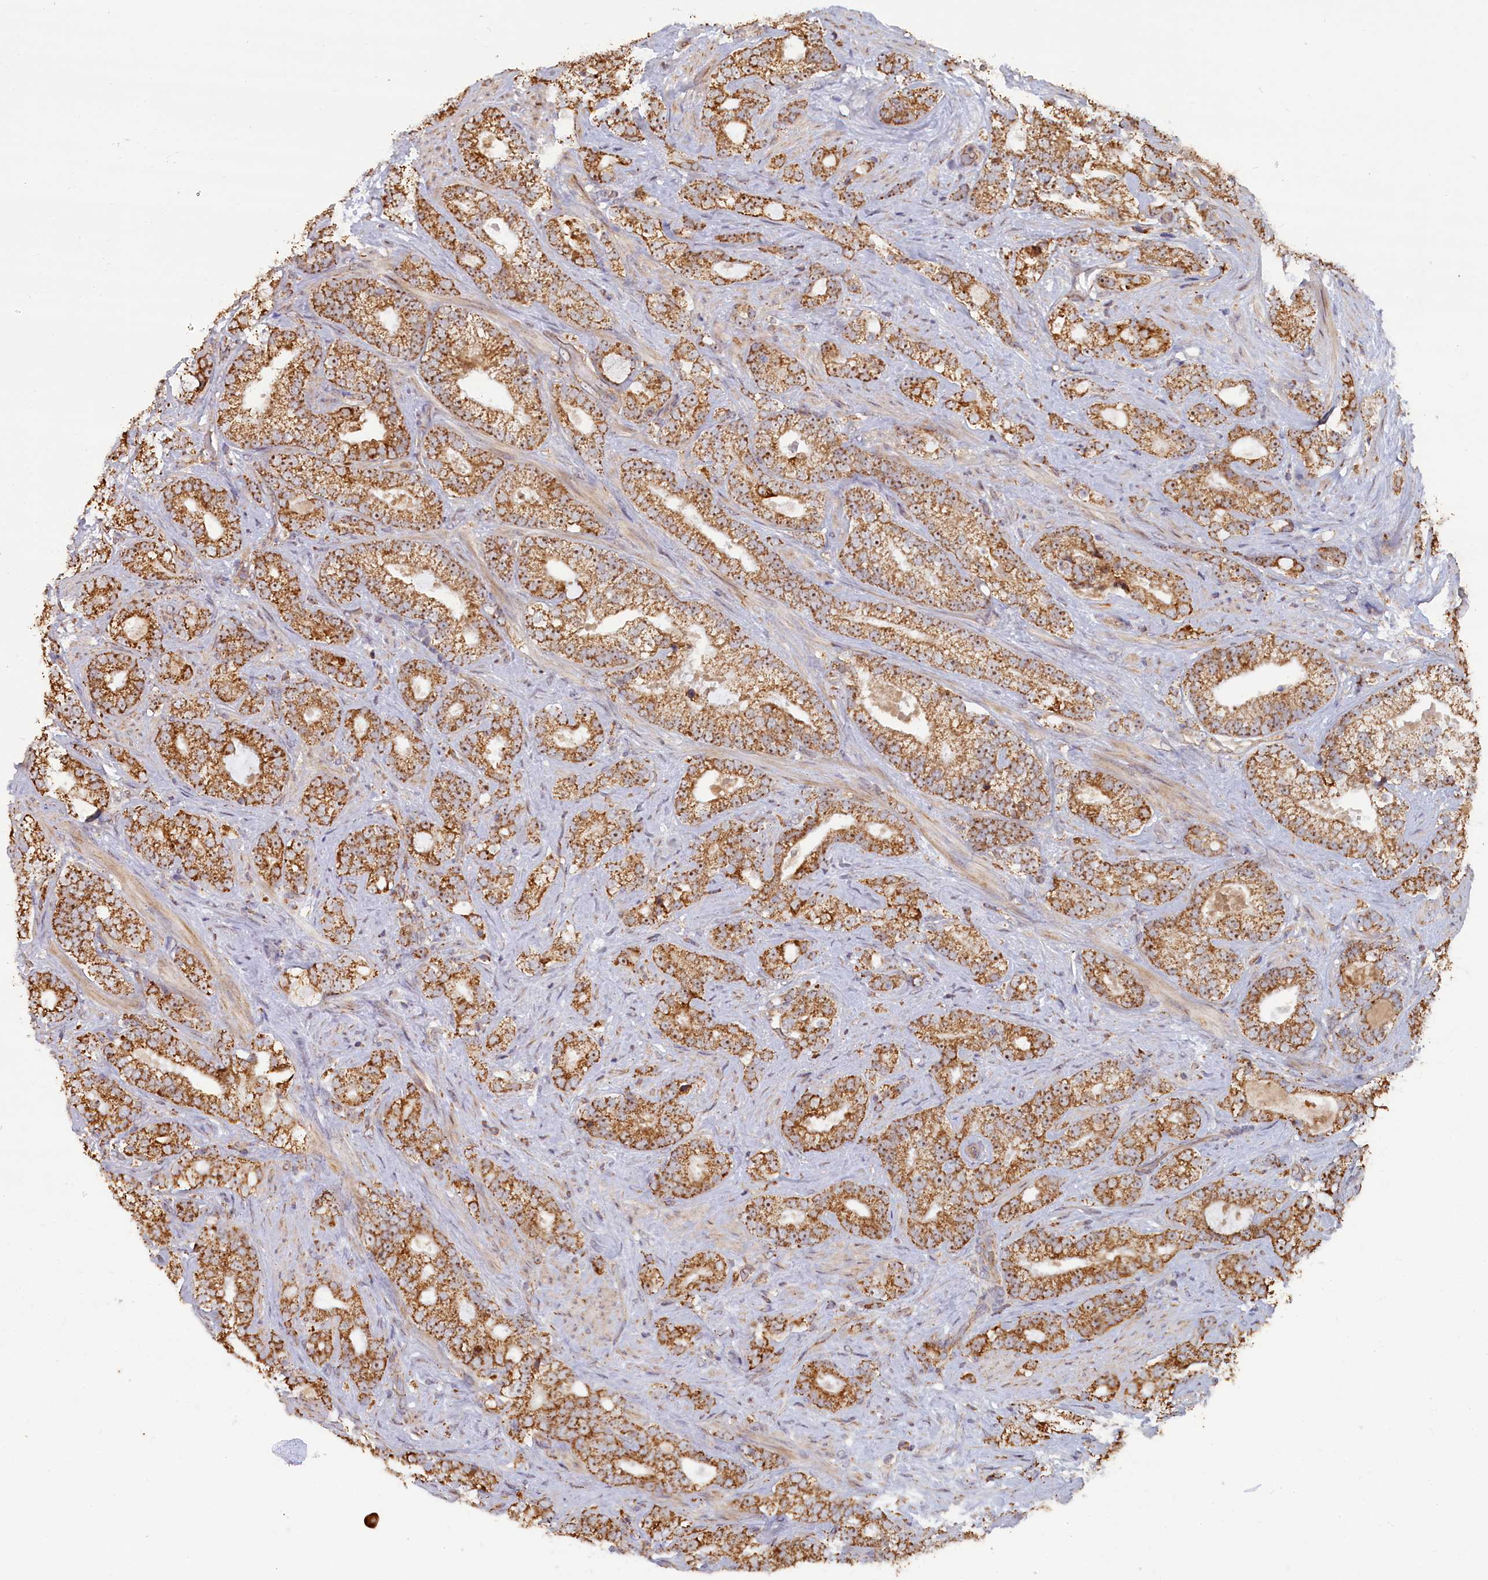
{"staining": {"intensity": "moderate", "quantity": ">75%", "location": "cytoplasmic/membranous,nuclear"}, "tissue": "prostate cancer", "cell_type": "Tumor cells", "image_type": "cancer", "snomed": [{"axis": "morphology", "description": "Adenocarcinoma, High grade"}, {"axis": "topography", "description": "Prostate and seminal vesicle, NOS"}], "caption": "Immunohistochemical staining of adenocarcinoma (high-grade) (prostate) exhibits medium levels of moderate cytoplasmic/membranous and nuclear protein staining in about >75% of tumor cells.", "gene": "ZNF816", "patient": {"sex": "male", "age": 67}}